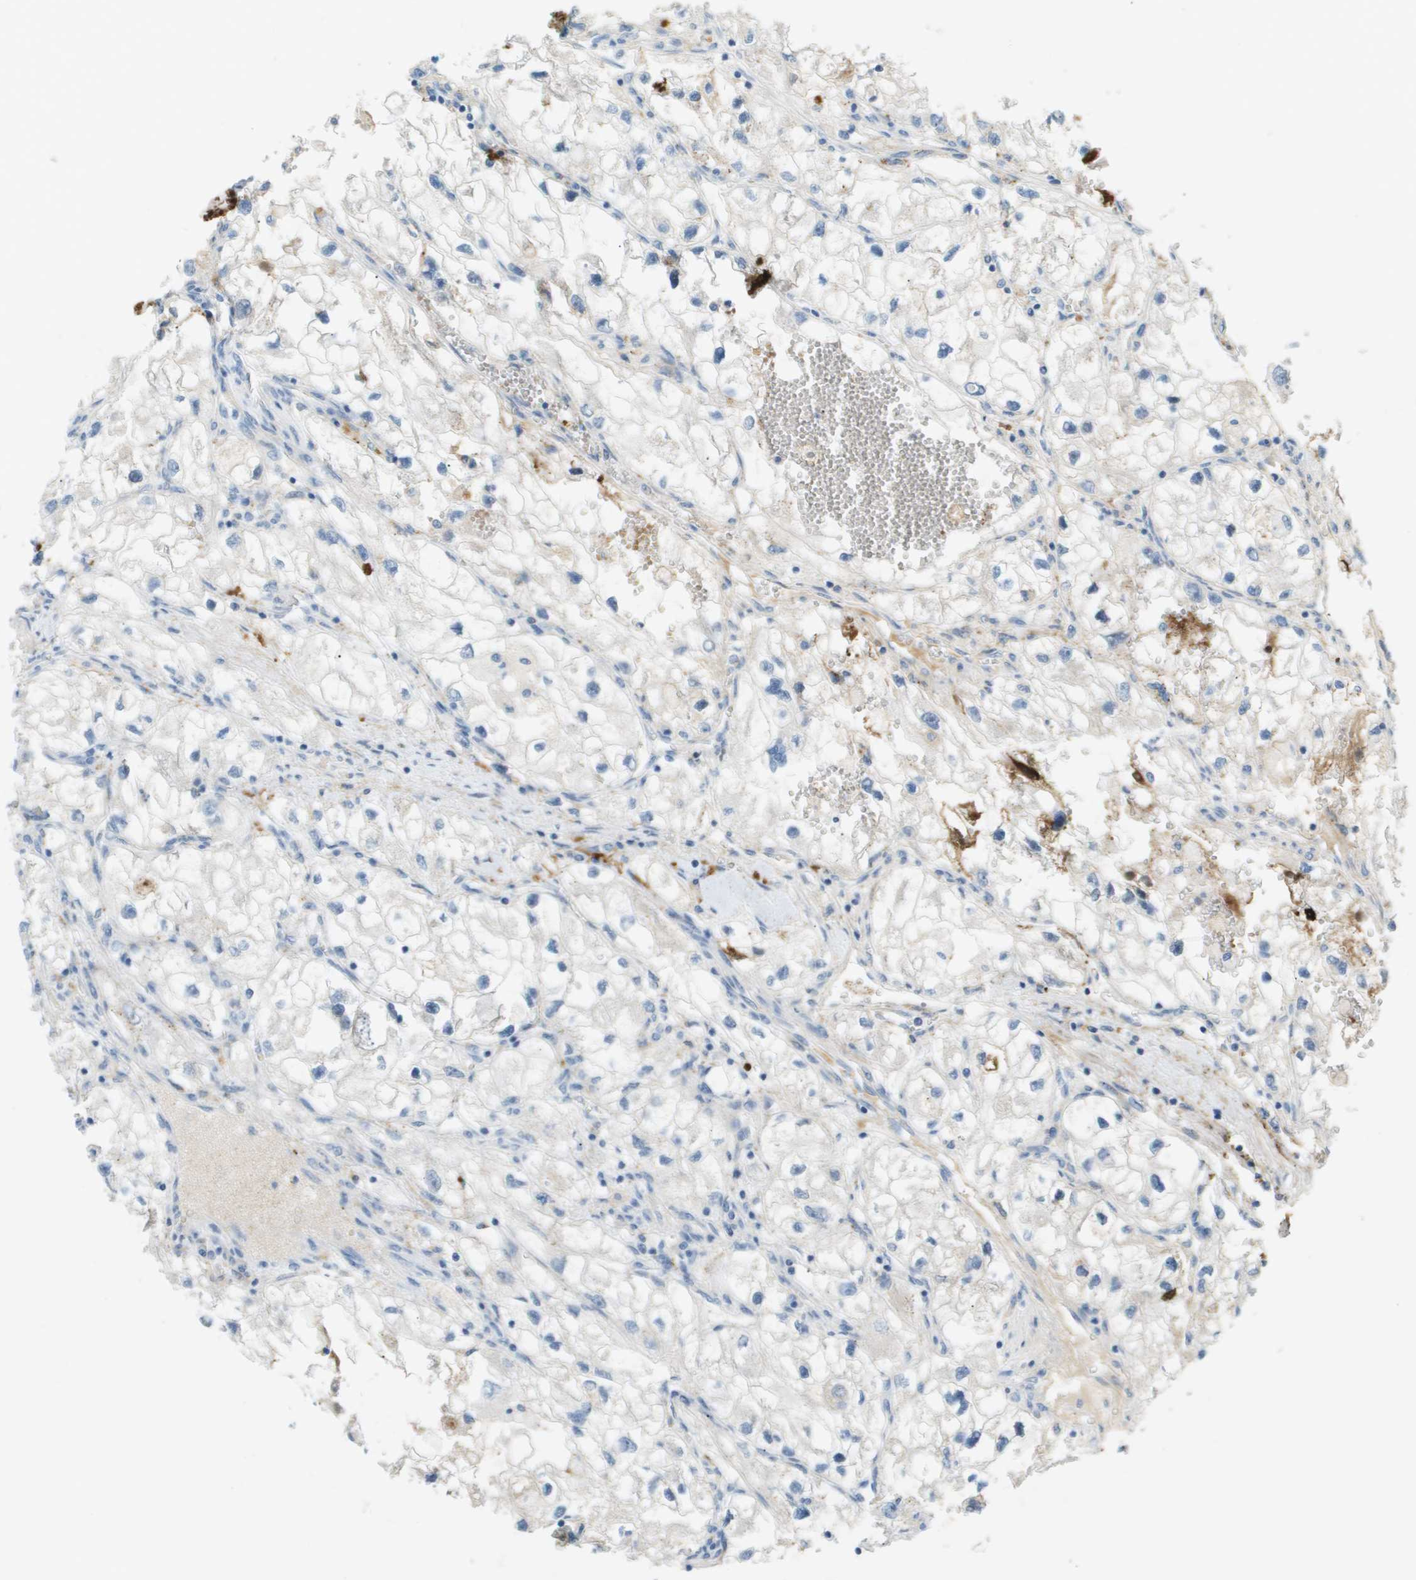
{"staining": {"intensity": "negative", "quantity": "none", "location": "none"}, "tissue": "renal cancer", "cell_type": "Tumor cells", "image_type": "cancer", "snomed": [{"axis": "morphology", "description": "Adenocarcinoma, NOS"}, {"axis": "topography", "description": "Kidney"}], "caption": "DAB (3,3'-diaminobenzidine) immunohistochemical staining of renal cancer shows no significant staining in tumor cells.", "gene": "VTN", "patient": {"sex": "female", "age": 70}}